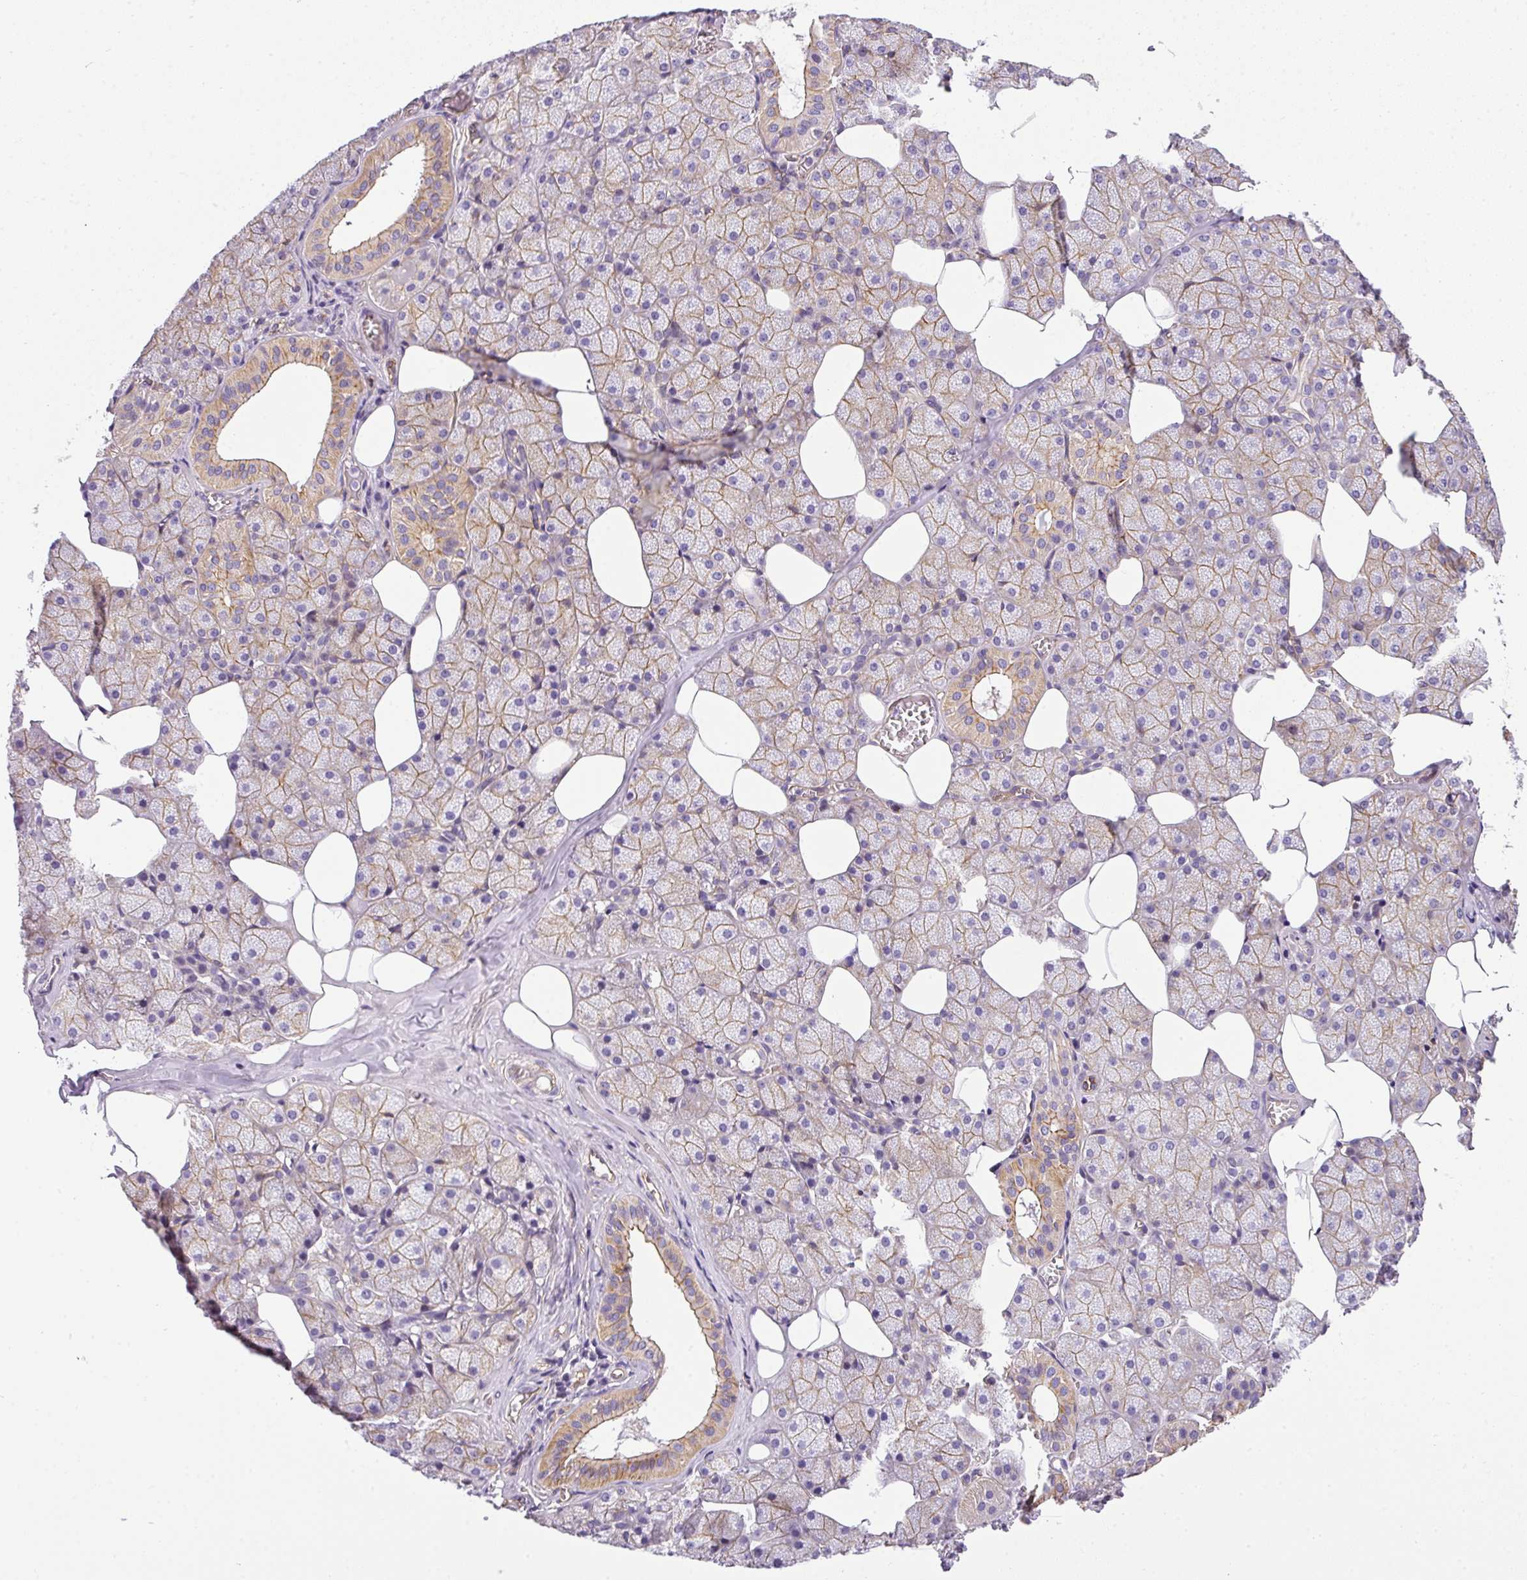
{"staining": {"intensity": "moderate", "quantity": "25%-75%", "location": "cytoplasmic/membranous"}, "tissue": "salivary gland", "cell_type": "Glandular cells", "image_type": "normal", "snomed": [{"axis": "morphology", "description": "Normal tissue, NOS"}, {"axis": "topography", "description": "Salivary gland"}, {"axis": "topography", "description": "Peripheral nerve tissue"}], "caption": "The immunohistochemical stain labels moderate cytoplasmic/membranous expression in glandular cells of normal salivary gland. The protein is stained brown, and the nuclei are stained in blue (DAB (3,3'-diaminobenzidine) IHC with brightfield microscopy, high magnification).", "gene": "OR11H4", "patient": {"sex": "male", "age": 38}}